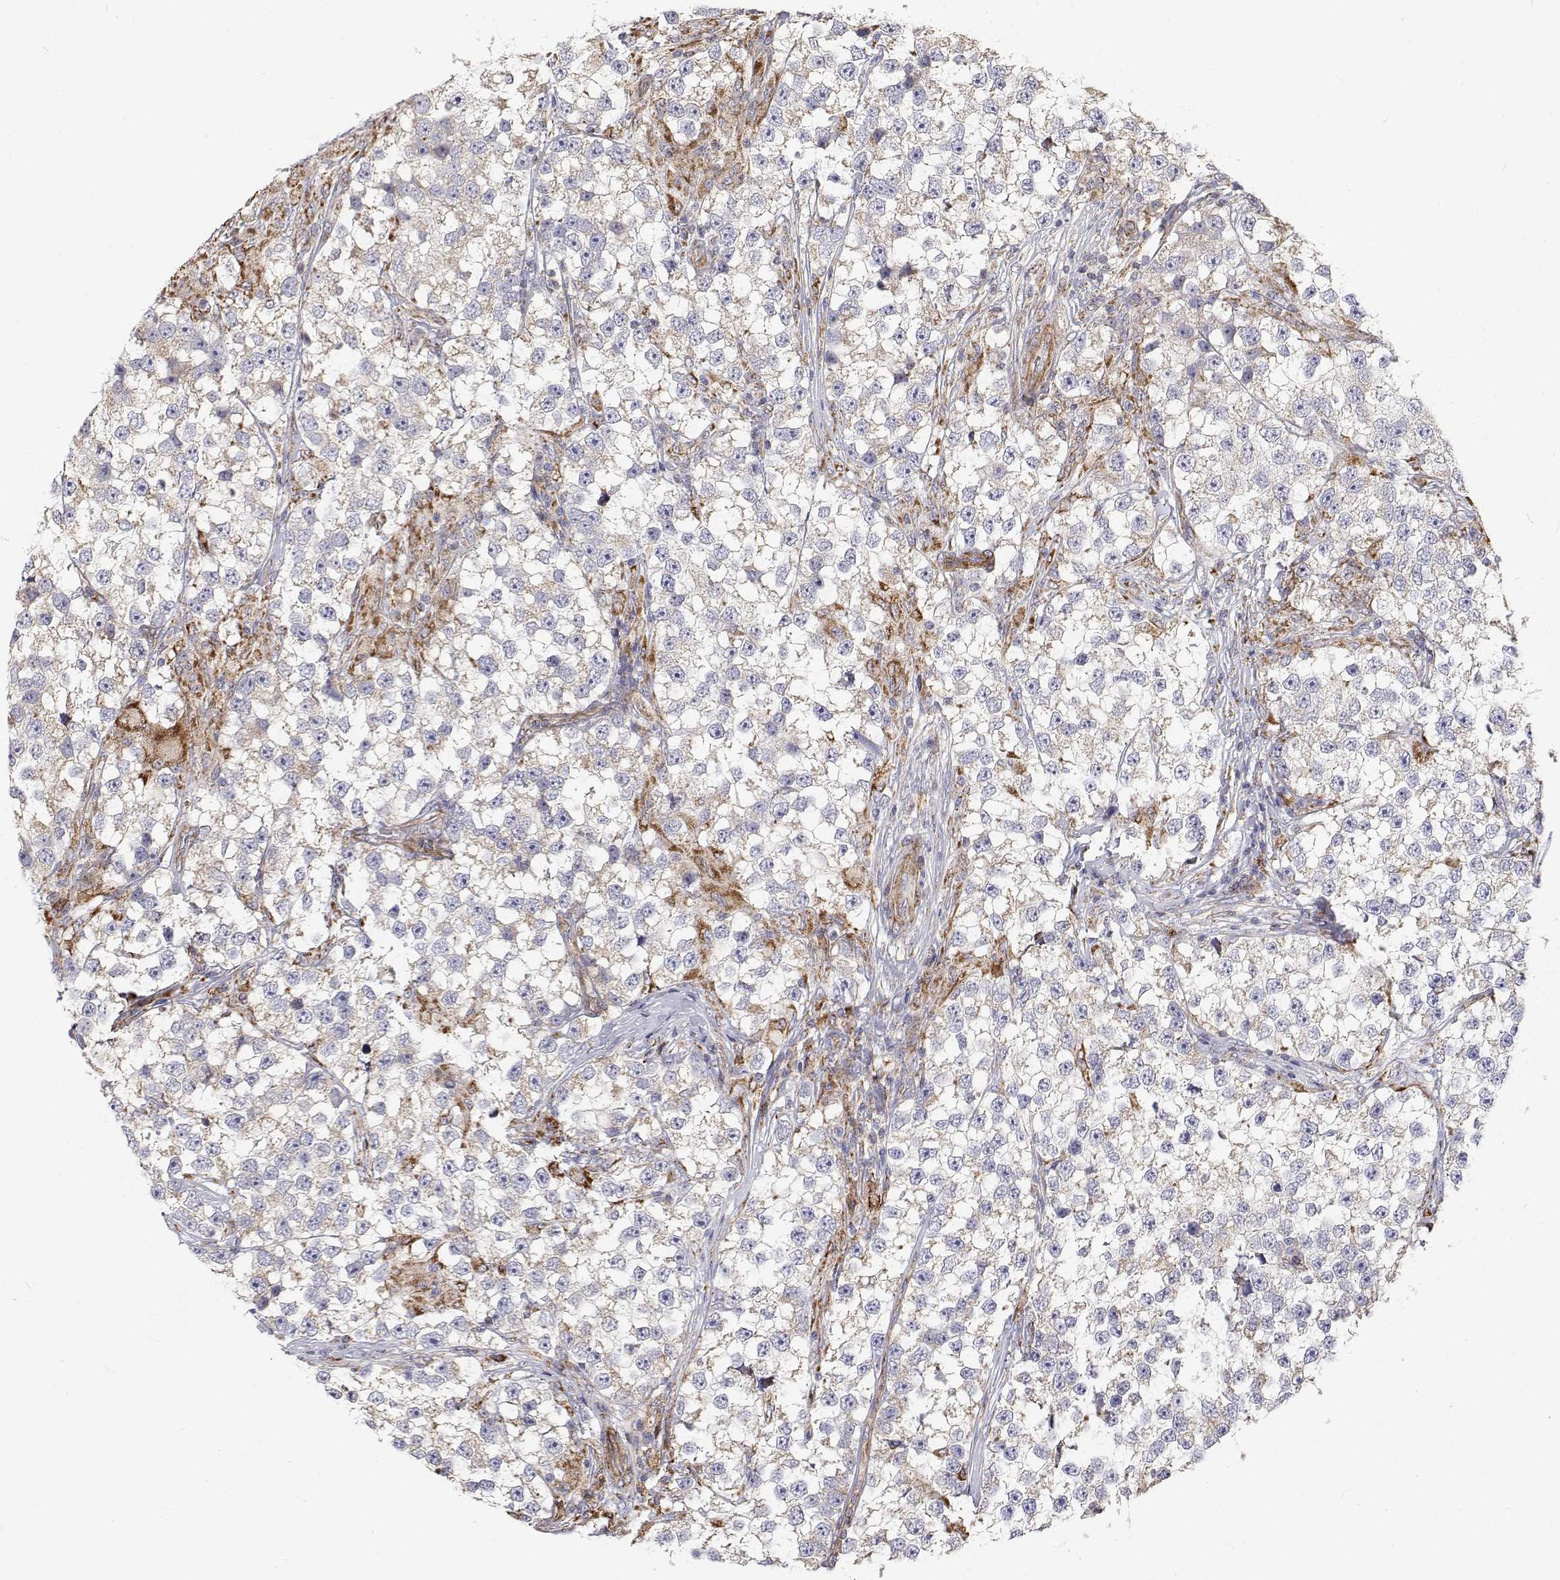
{"staining": {"intensity": "negative", "quantity": "none", "location": "none"}, "tissue": "testis cancer", "cell_type": "Tumor cells", "image_type": "cancer", "snomed": [{"axis": "morphology", "description": "Seminoma, NOS"}, {"axis": "topography", "description": "Testis"}], "caption": "This is a image of immunohistochemistry staining of testis cancer (seminoma), which shows no expression in tumor cells.", "gene": "SPICE1", "patient": {"sex": "male", "age": 46}}